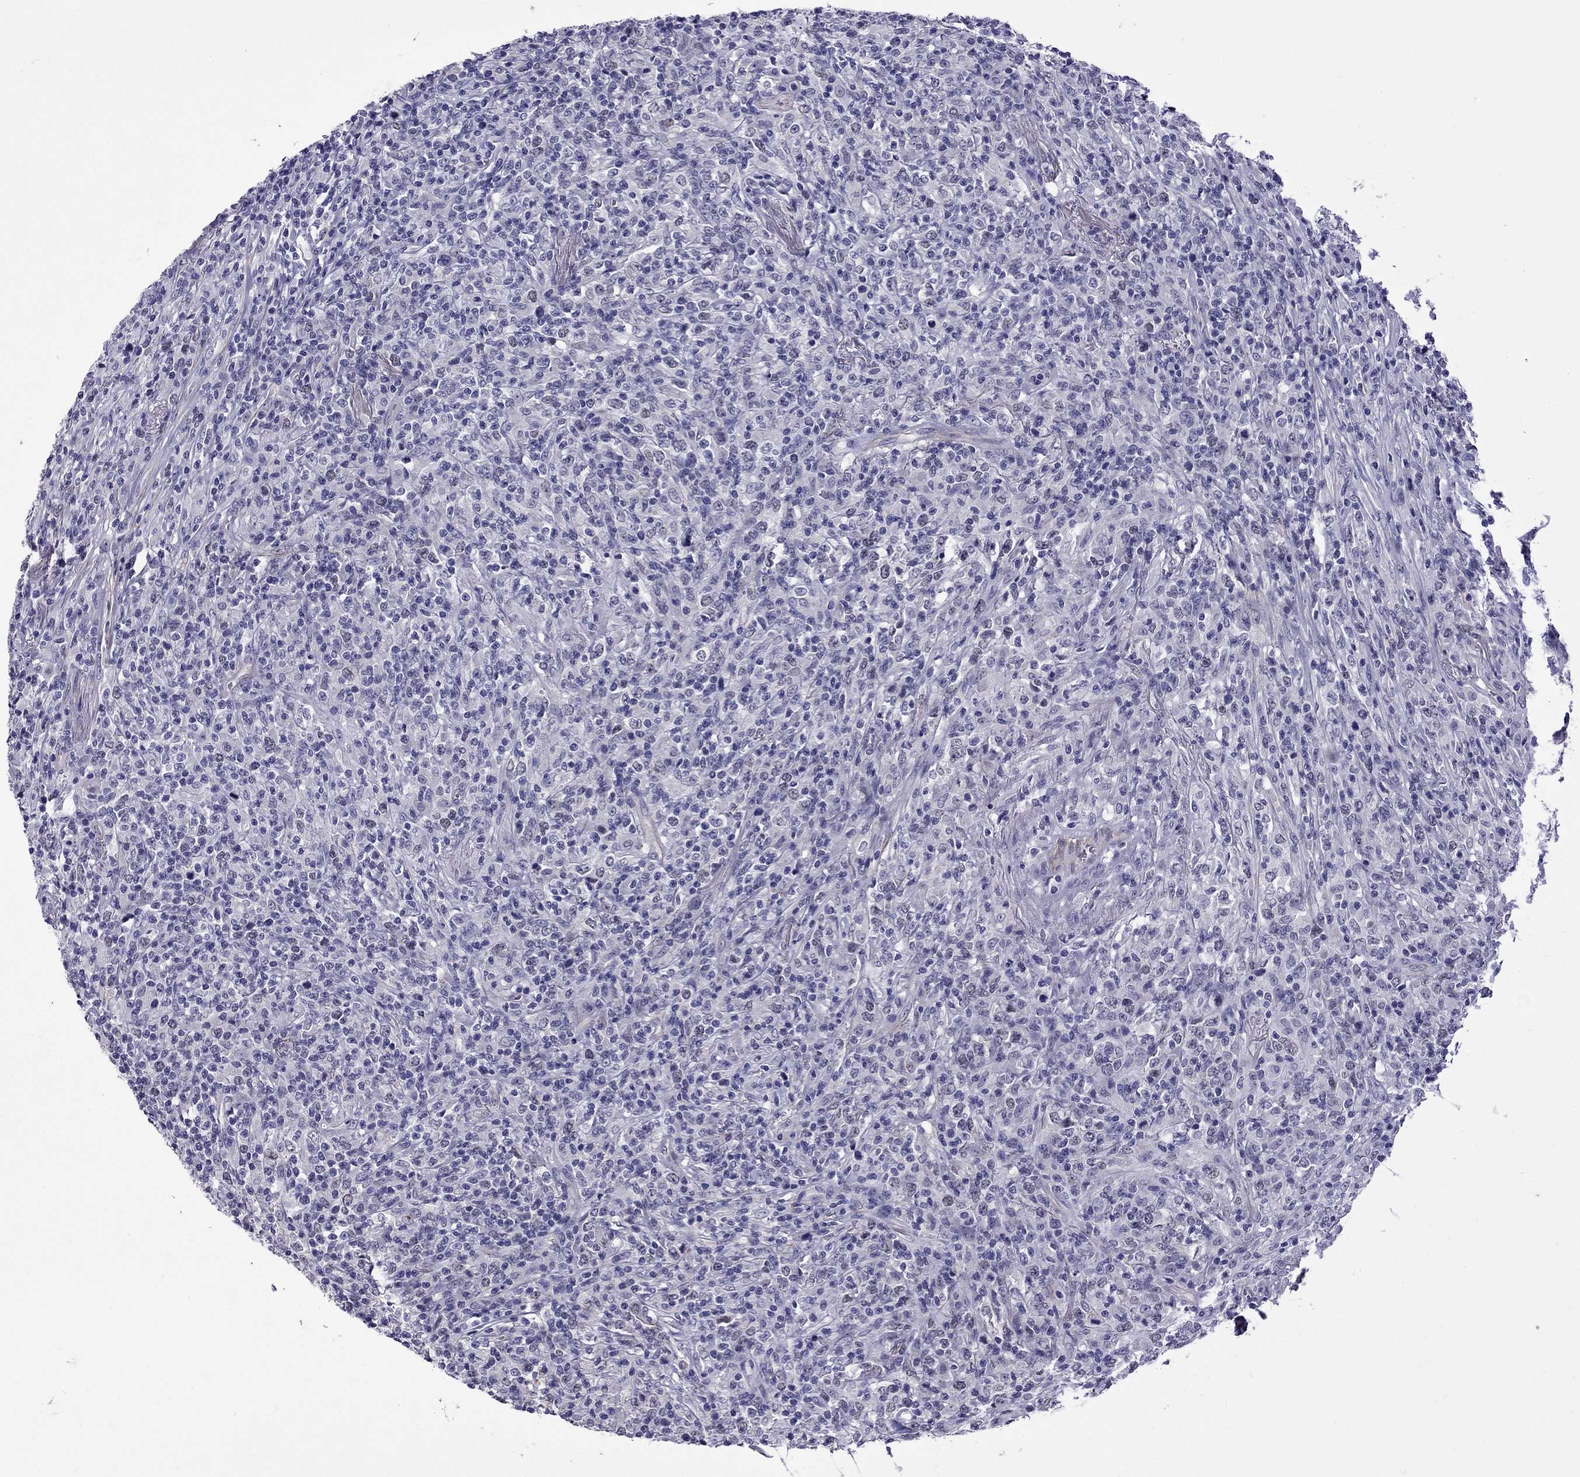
{"staining": {"intensity": "negative", "quantity": "none", "location": "none"}, "tissue": "lymphoma", "cell_type": "Tumor cells", "image_type": "cancer", "snomed": [{"axis": "morphology", "description": "Malignant lymphoma, non-Hodgkin's type, High grade"}, {"axis": "topography", "description": "Lung"}], "caption": "An IHC image of high-grade malignant lymphoma, non-Hodgkin's type is shown. There is no staining in tumor cells of high-grade malignant lymphoma, non-Hodgkin's type. Nuclei are stained in blue.", "gene": "CHRNA5", "patient": {"sex": "male", "age": 79}}